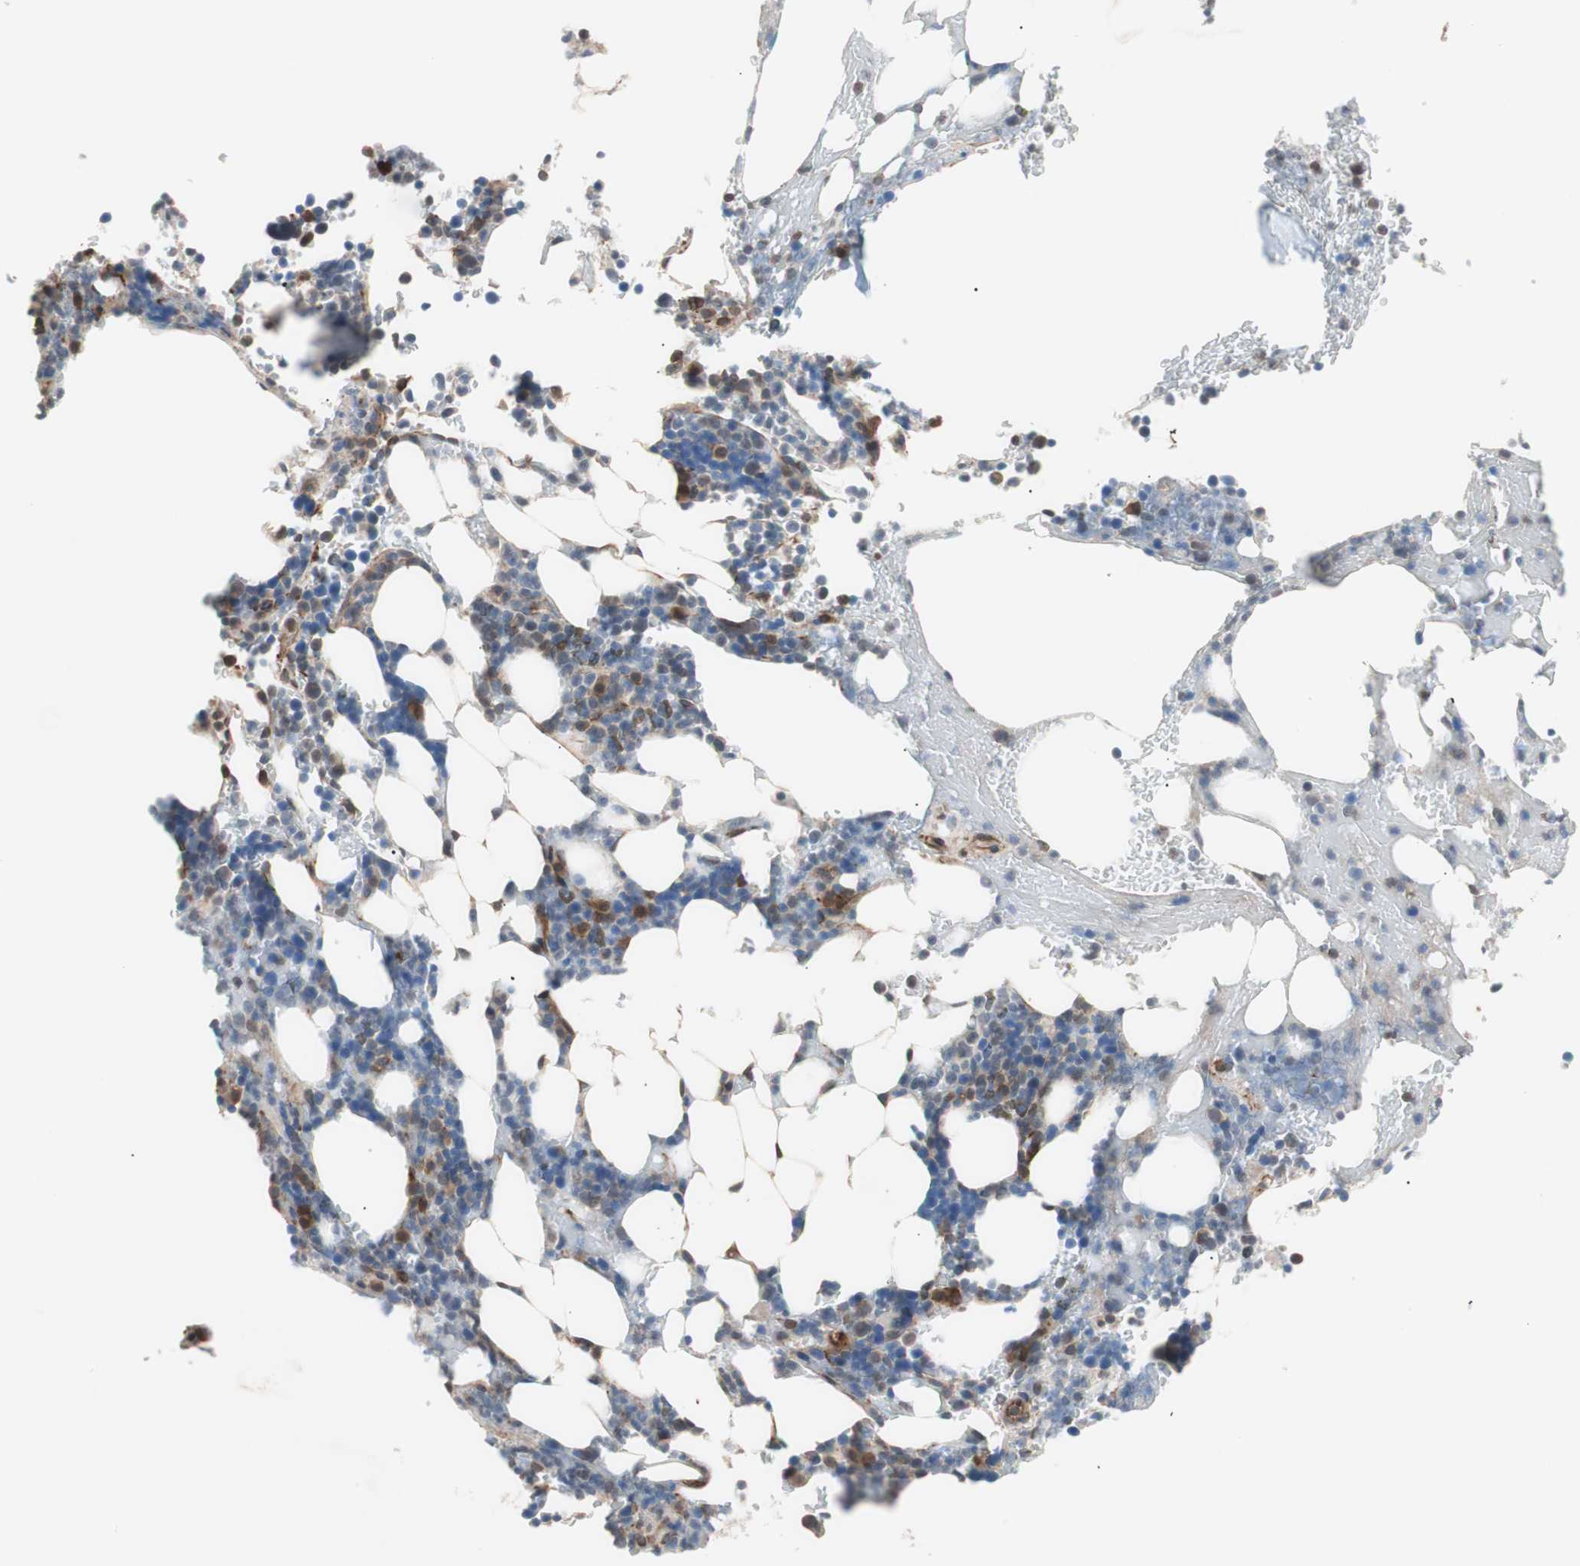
{"staining": {"intensity": "moderate", "quantity": "<25%", "location": "cytoplasmic/membranous"}, "tissue": "bone marrow", "cell_type": "Hematopoietic cells", "image_type": "normal", "snomed": [{"axis": "morphology", "description": "Normal tissue, NOS"}, {"axis": "topography", "description": "Bone marrow"}], "caption": "Bone marrow stained for a protein demonstrates moderate cytoplasmic/membranous positivity in hematopoietic cells. (DAB (3,3'-diaminobenzidine) IHC, brown staining for protein, blue staining for nuclei).", "gene": "SMG1", "patient": {"sex": "female", "age": 73}}